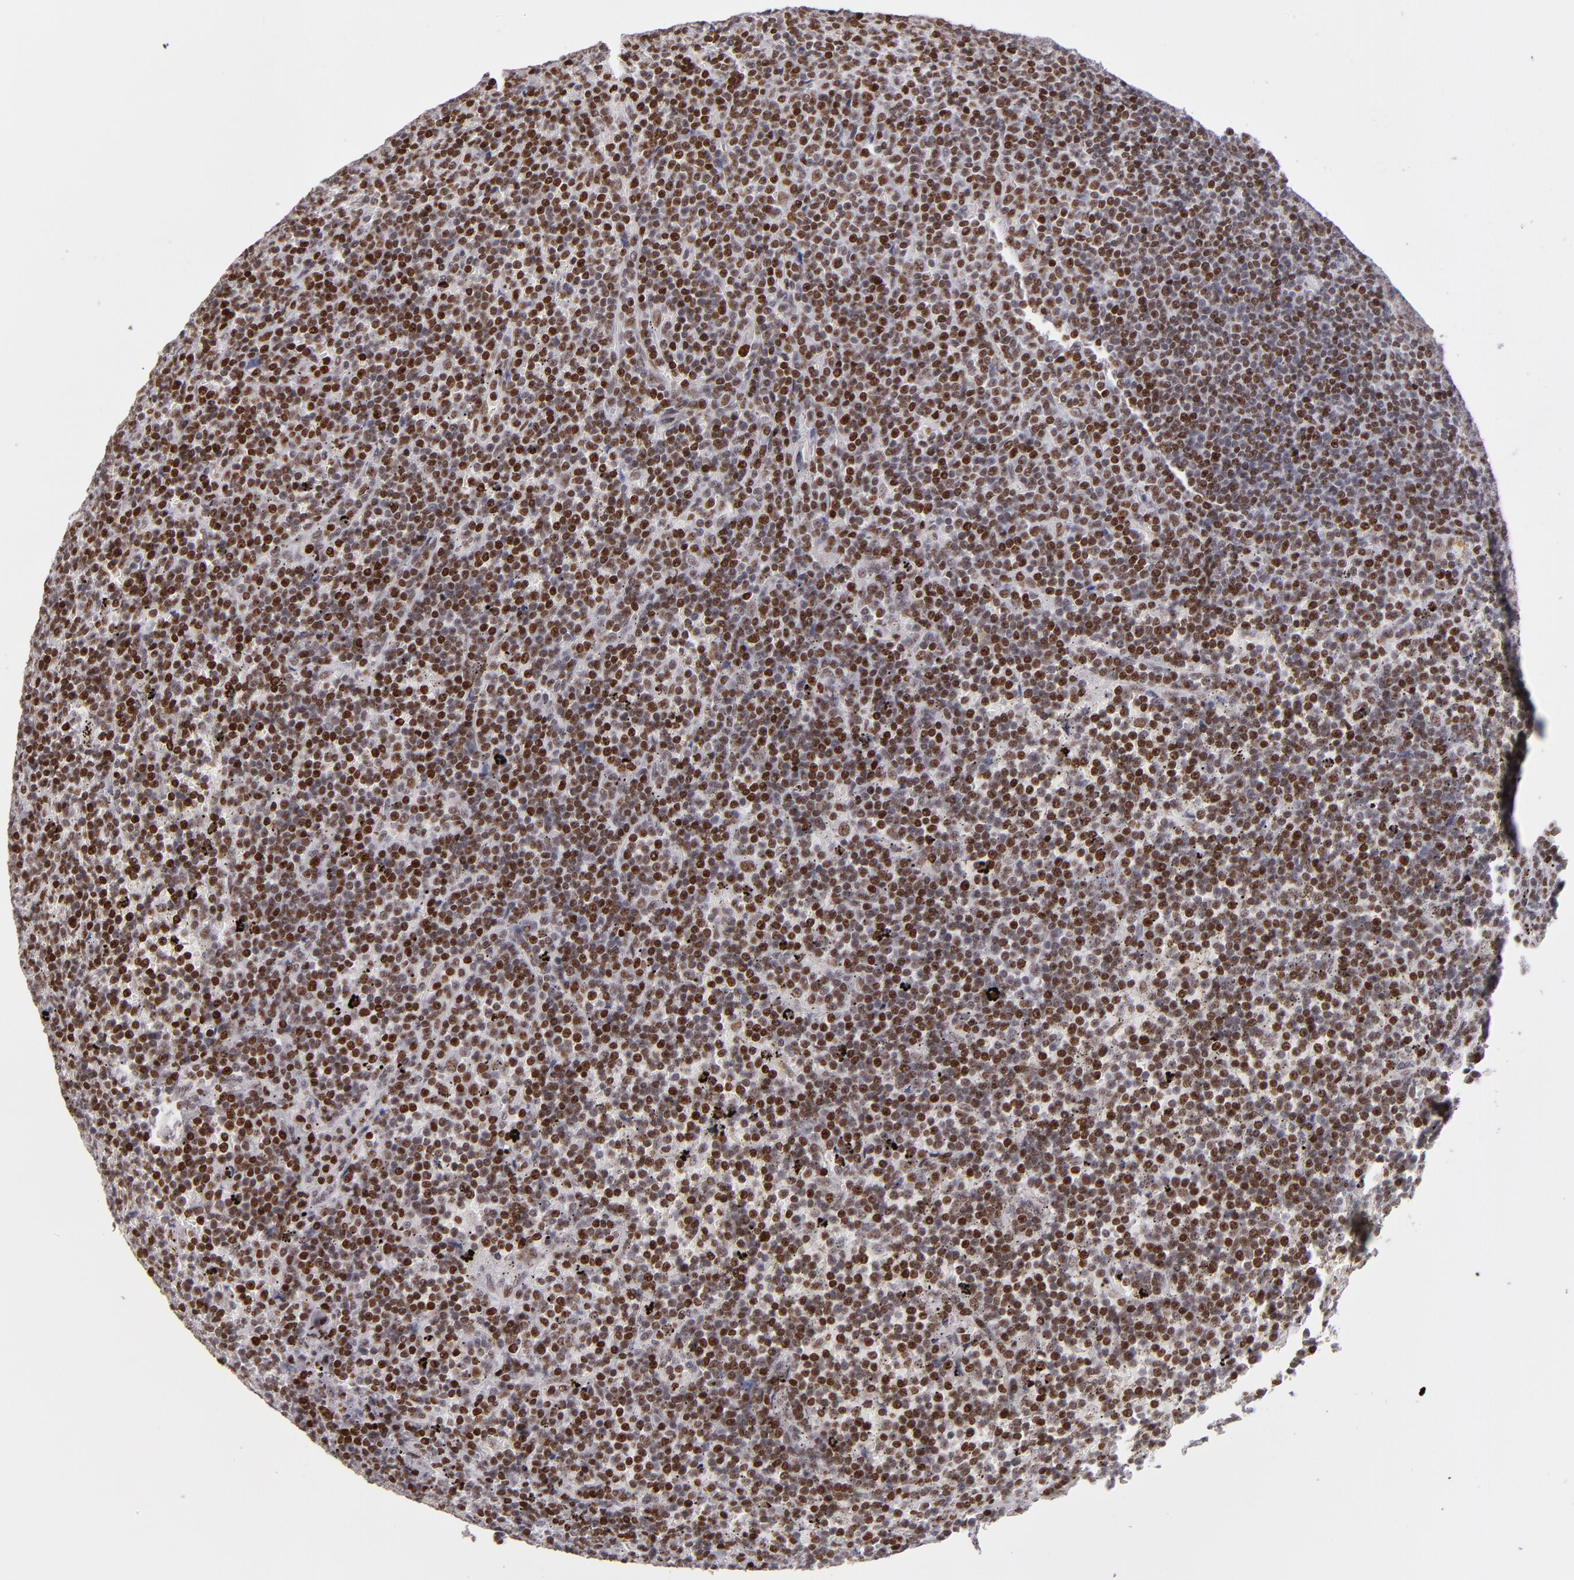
{"staining": {"intensity": "strong", "quantity": "25%-75%", "location": "nuclear"}, "tissue": "lymphoma", "cell_type": "Tumor cells", "image_type": "cancer", "snomed": [{"axis": "morphology", "description": "Malignant lymphoma, non-Hodgkin's type, Low grade"}, {"axis": "topography", "description": "Spleen"}], "caption": "Lymphoma stained for a protein (brown) displays strong nuclear positive staining in about 25%-75% of tumor cells.", "gene": "POLA1", "patient": {"sex": "male", "age": 80}}